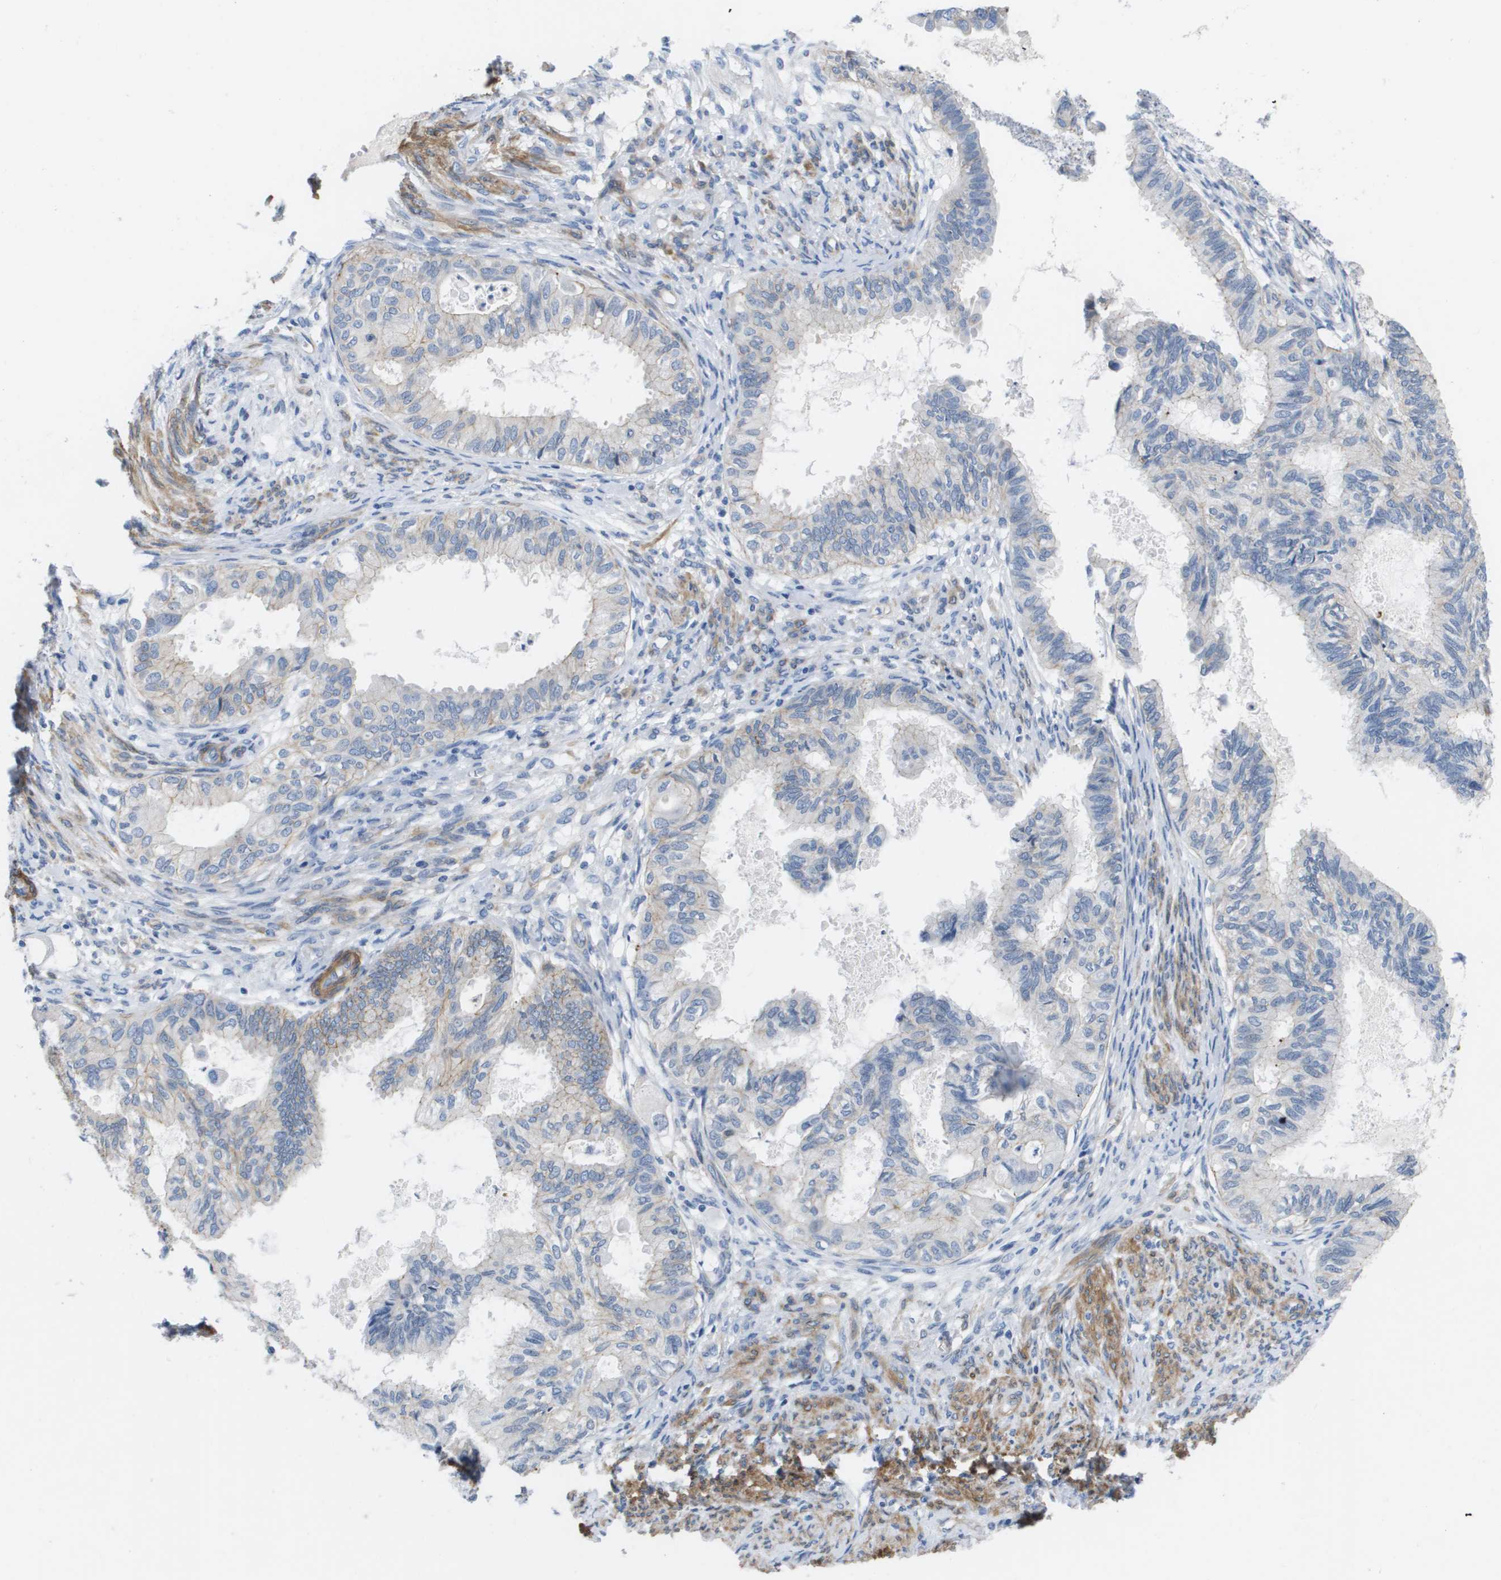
{"staining": {"intensity": "negative", "quantity": "none", "location": "none"}, "tissue": "cervical cancer", "cell_type": "Tumor cells", "image_type": "cancer", "snomed": [{"axis": "morphology", "description": "Normal tissue, NOS"}, {"axis": "morphology", "description": "Adenocarcinoma, NOS"}, {"axis": "topography", "description": "Cervix"}, {"axis": "topography", "description": "Endometrium"}], "caption": "High power microscopy image of an immunohistochemistry (IHC) histopathology image of cervical cancer, revealing no significant staining in tumor cells.", "gene": "LPP", "patient": {"sex": "female", "age": 86}}